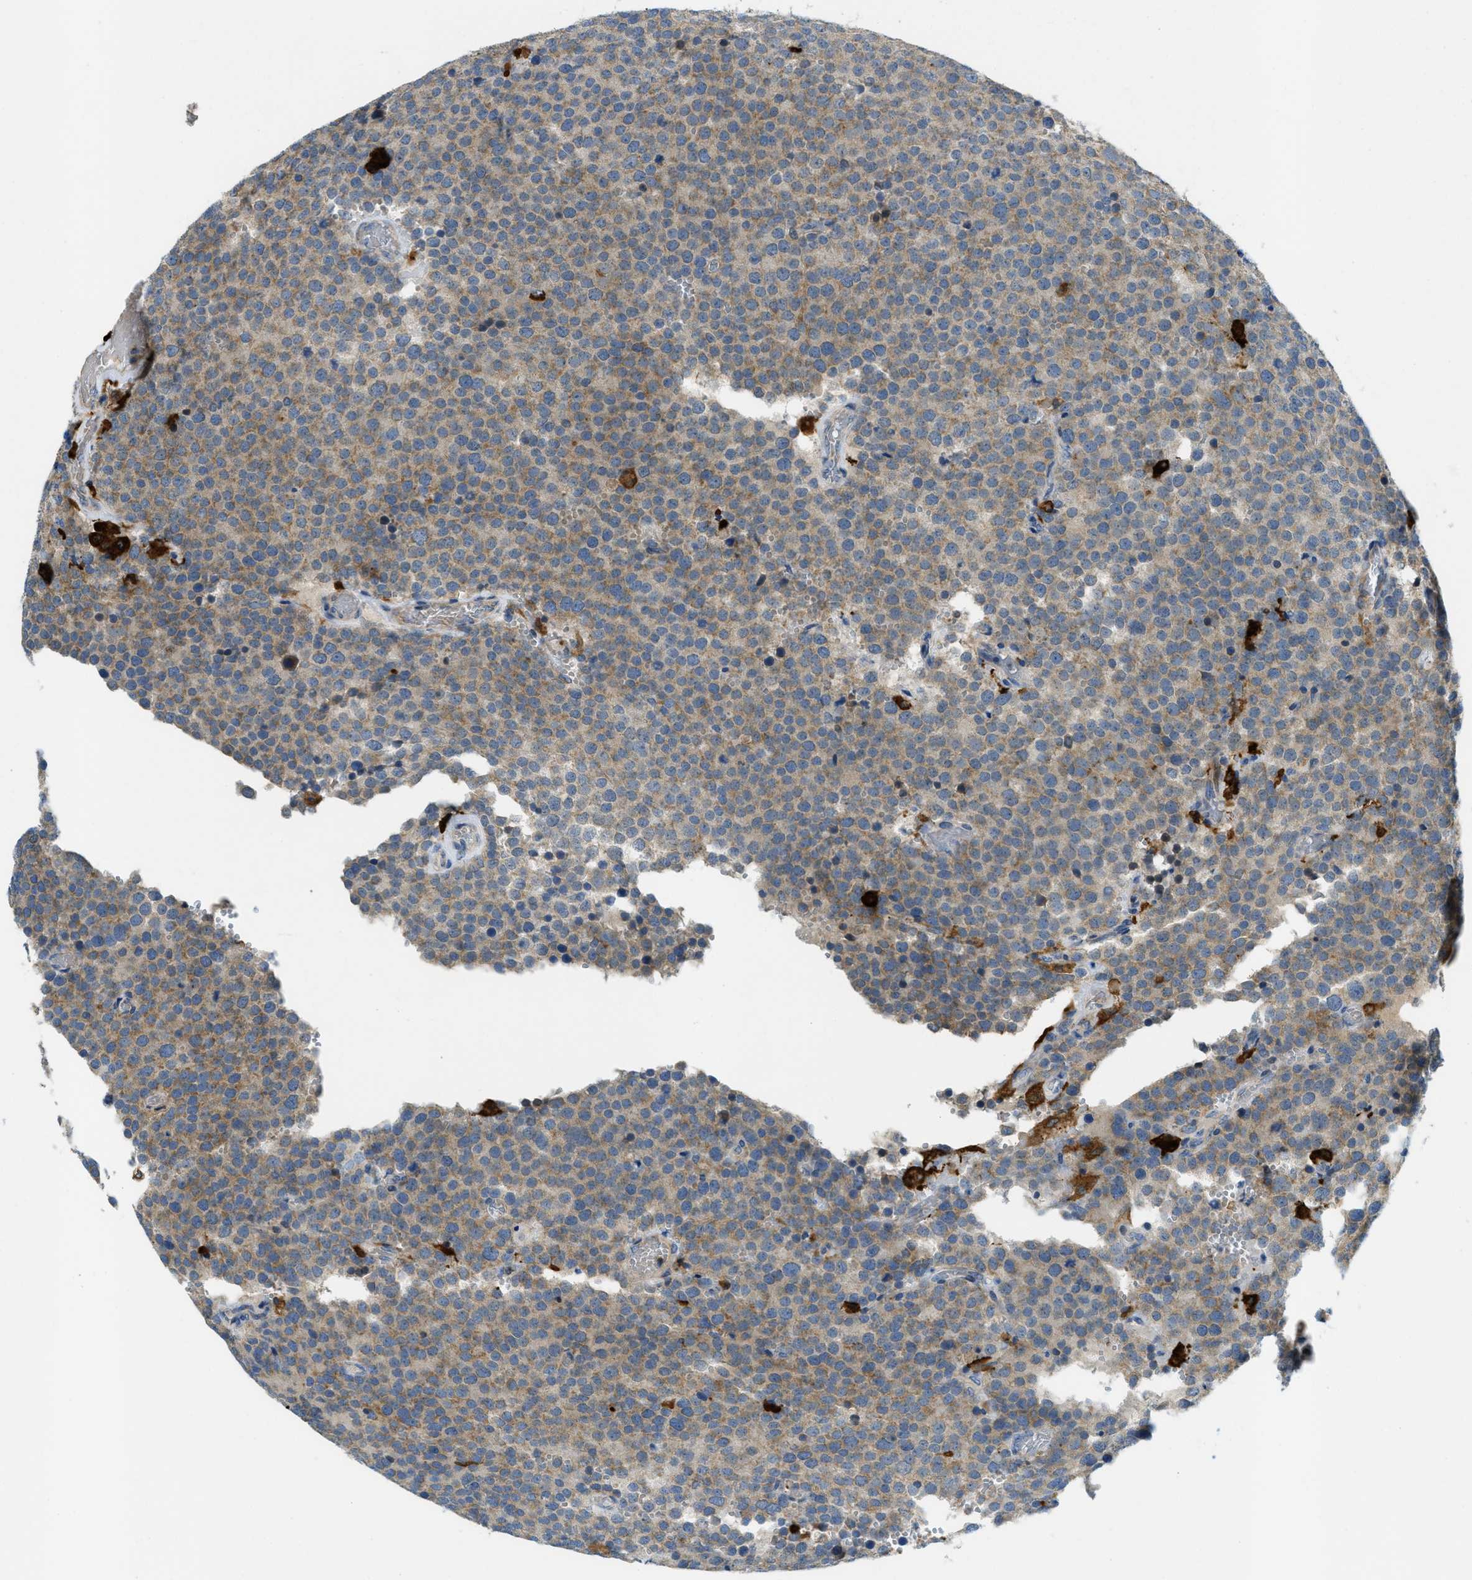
{"staining": {"intensity": "weak", "quantity": ">75%", "location": "cytoplasmic/membranous"}, "tissue": "testis cancer", "cell_type": "Tumor cells", "image_type": "cancer", "snomed": [{"axis": "morphology", "description": "Normal tissue, NOS"}, {"axis": "morphology", "description": "Seminoma, NOS"}, {"axis": "topography", "description": "Testis"}], "caption": "IHC (DAB (3,3'-diaminobenzidine)) staining of seminoma (testis) shows weak cytoplasmic/membranous protein staining in approximately >75% of tumor cells.", "gene": "RFFL", "patient": {"sex": "male", "age": 71}}